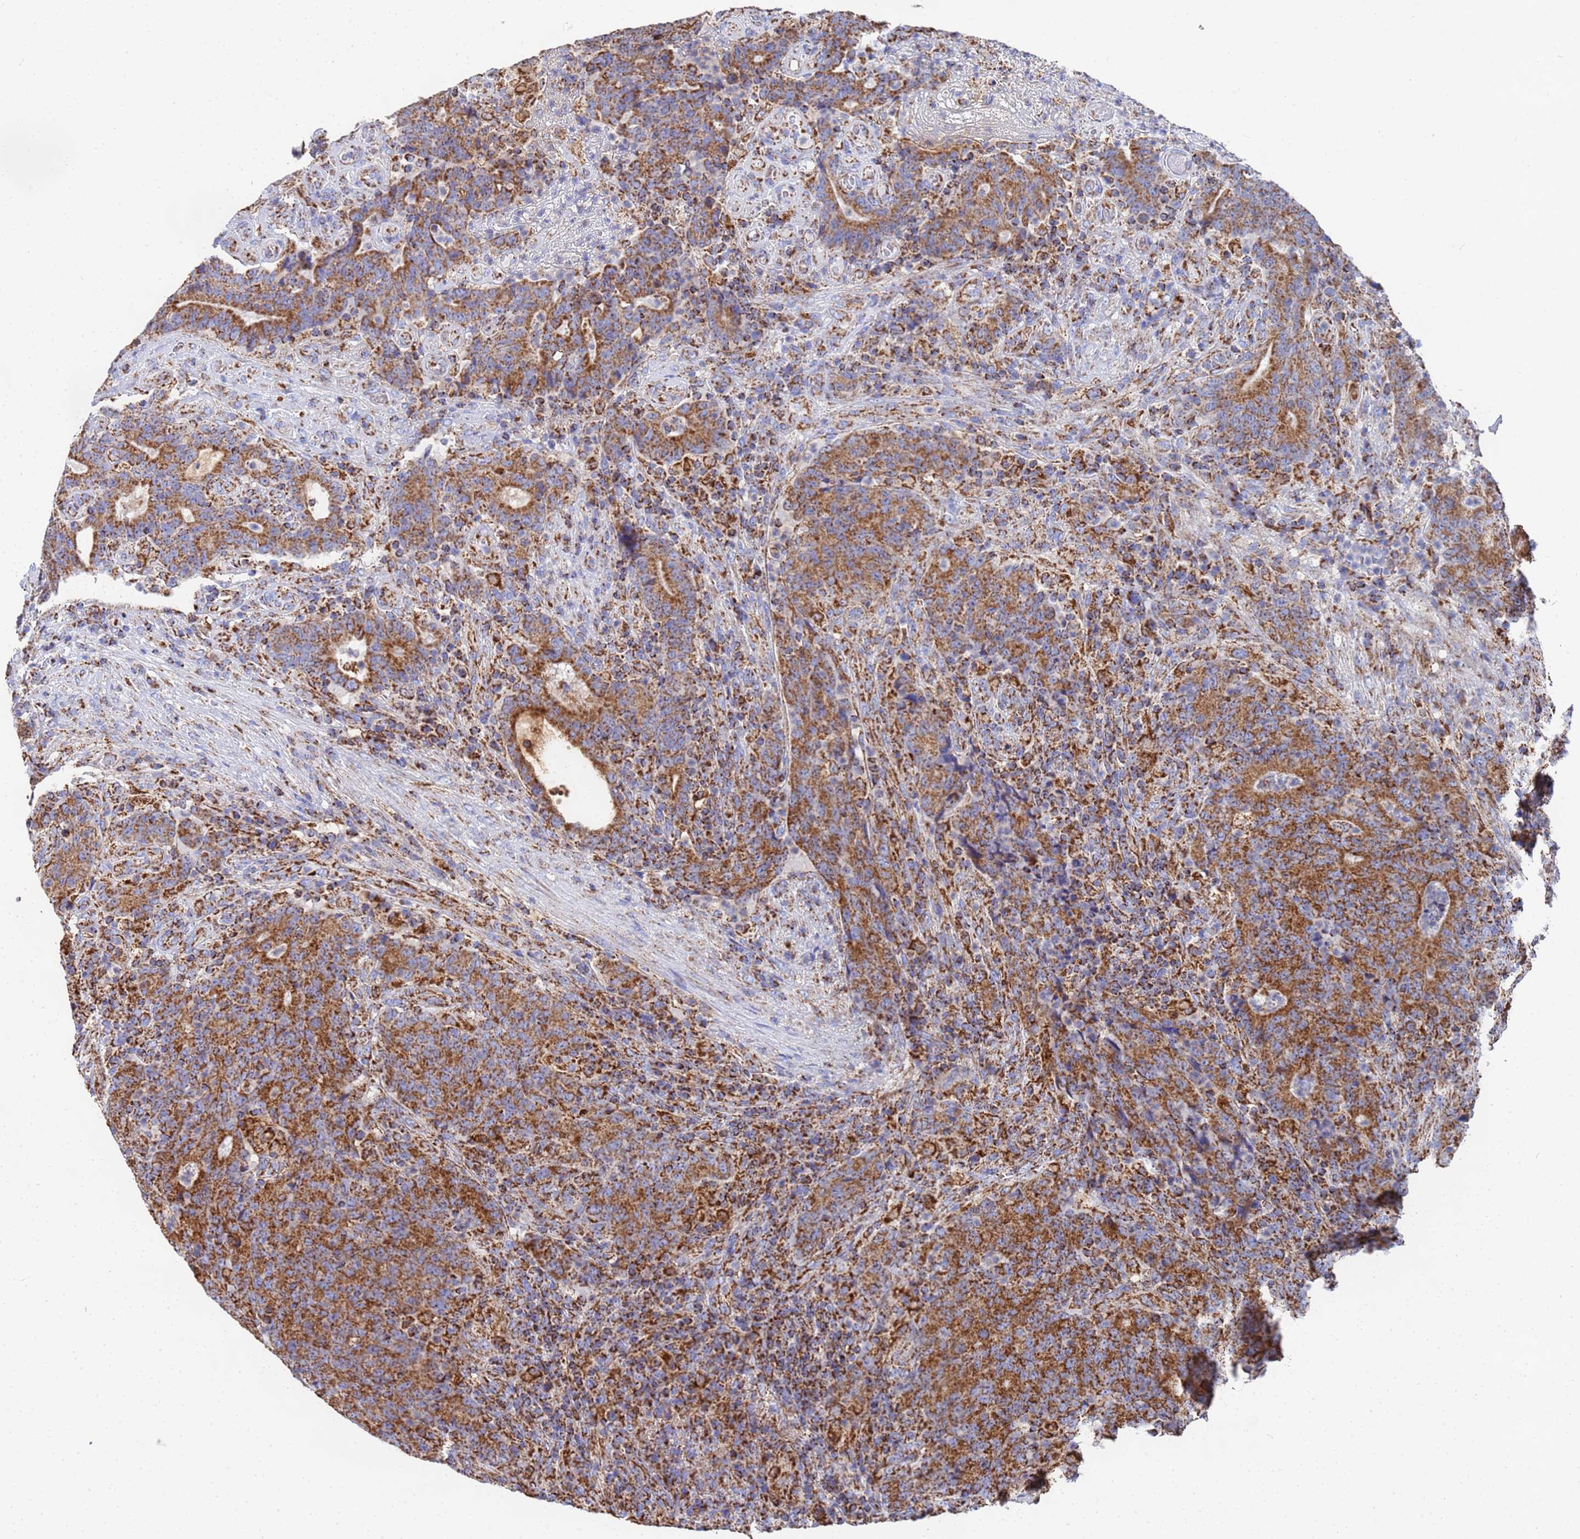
{"staining": {"intensity": "strong", "quantity": ">75%", "location": "cytoplasmic/membranous"}, "tissue": "colorectal cancer", "cell_type": "Tumor cells", "image_type": "cancer", "snomed": [{"axis": "morphology", "description": "Adenocarcinoma, NOS"}, {"axis": "topography", "description": "Colon"}], "caption": "Colorectal cancer stained with DAB immunohistochemistry (IHC) demonstrates high levels of strong cytoplasmic/membranous expression in about >75% of tumor cells.", "gene": "GLUD1", "patient": {"sex": "female", "age": 75}}